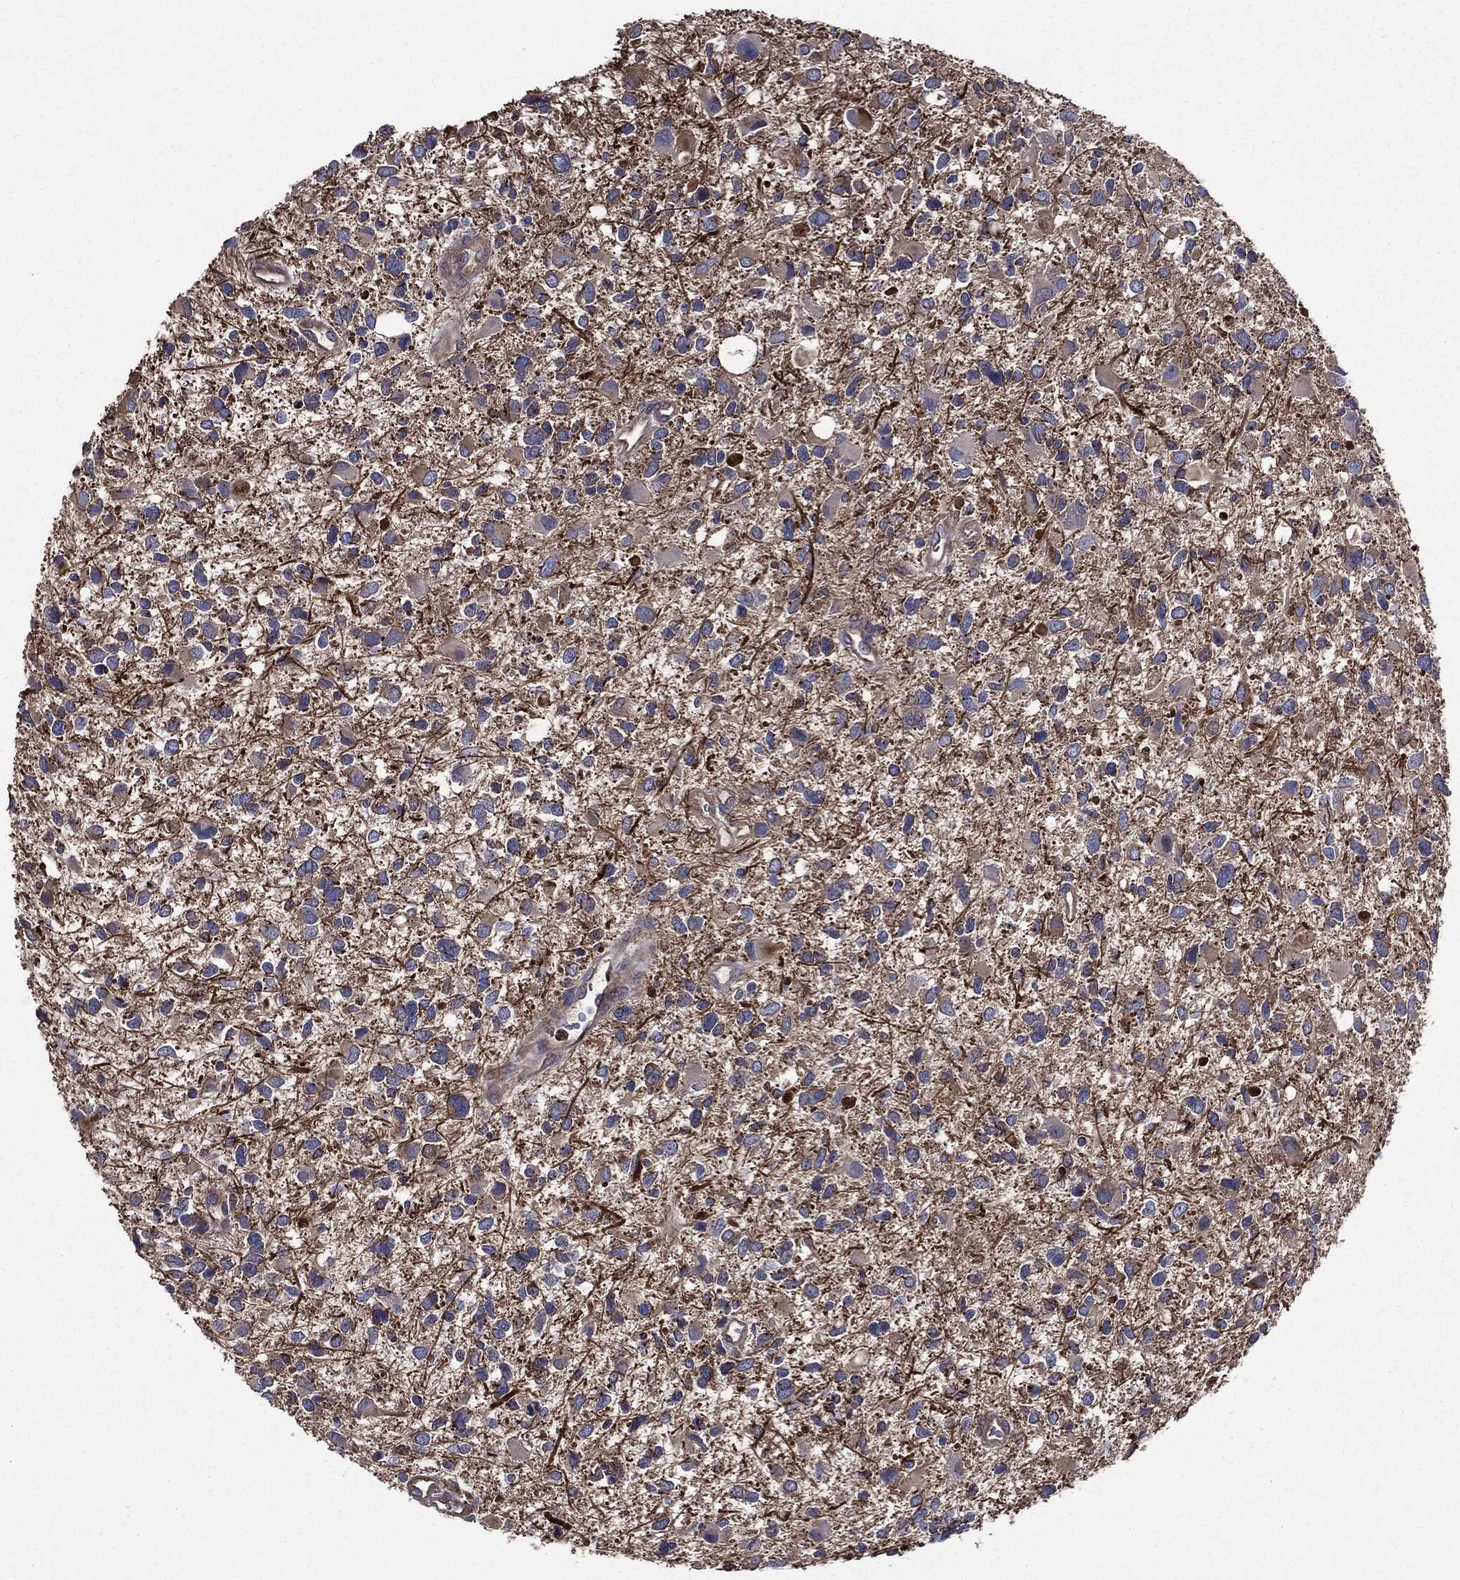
{"staining": {"intensity": "negative", "quantity": "none", "location": "none"}, "tissue": "glioma", "cell_type": "Tumor cells", "image_type": "cancer", "snomed": [{"axis": "morphology", "description": "Glioma, malignant, Low grade"}, {"axis": "topography", "description": "Brain"}], "caption": "The histopathology image exhibits no significant staining in tumor cells of malignant glioma (low-grade).", "gene": "PDCD6IP", "patient": {"sex": "female", "age": 32}}